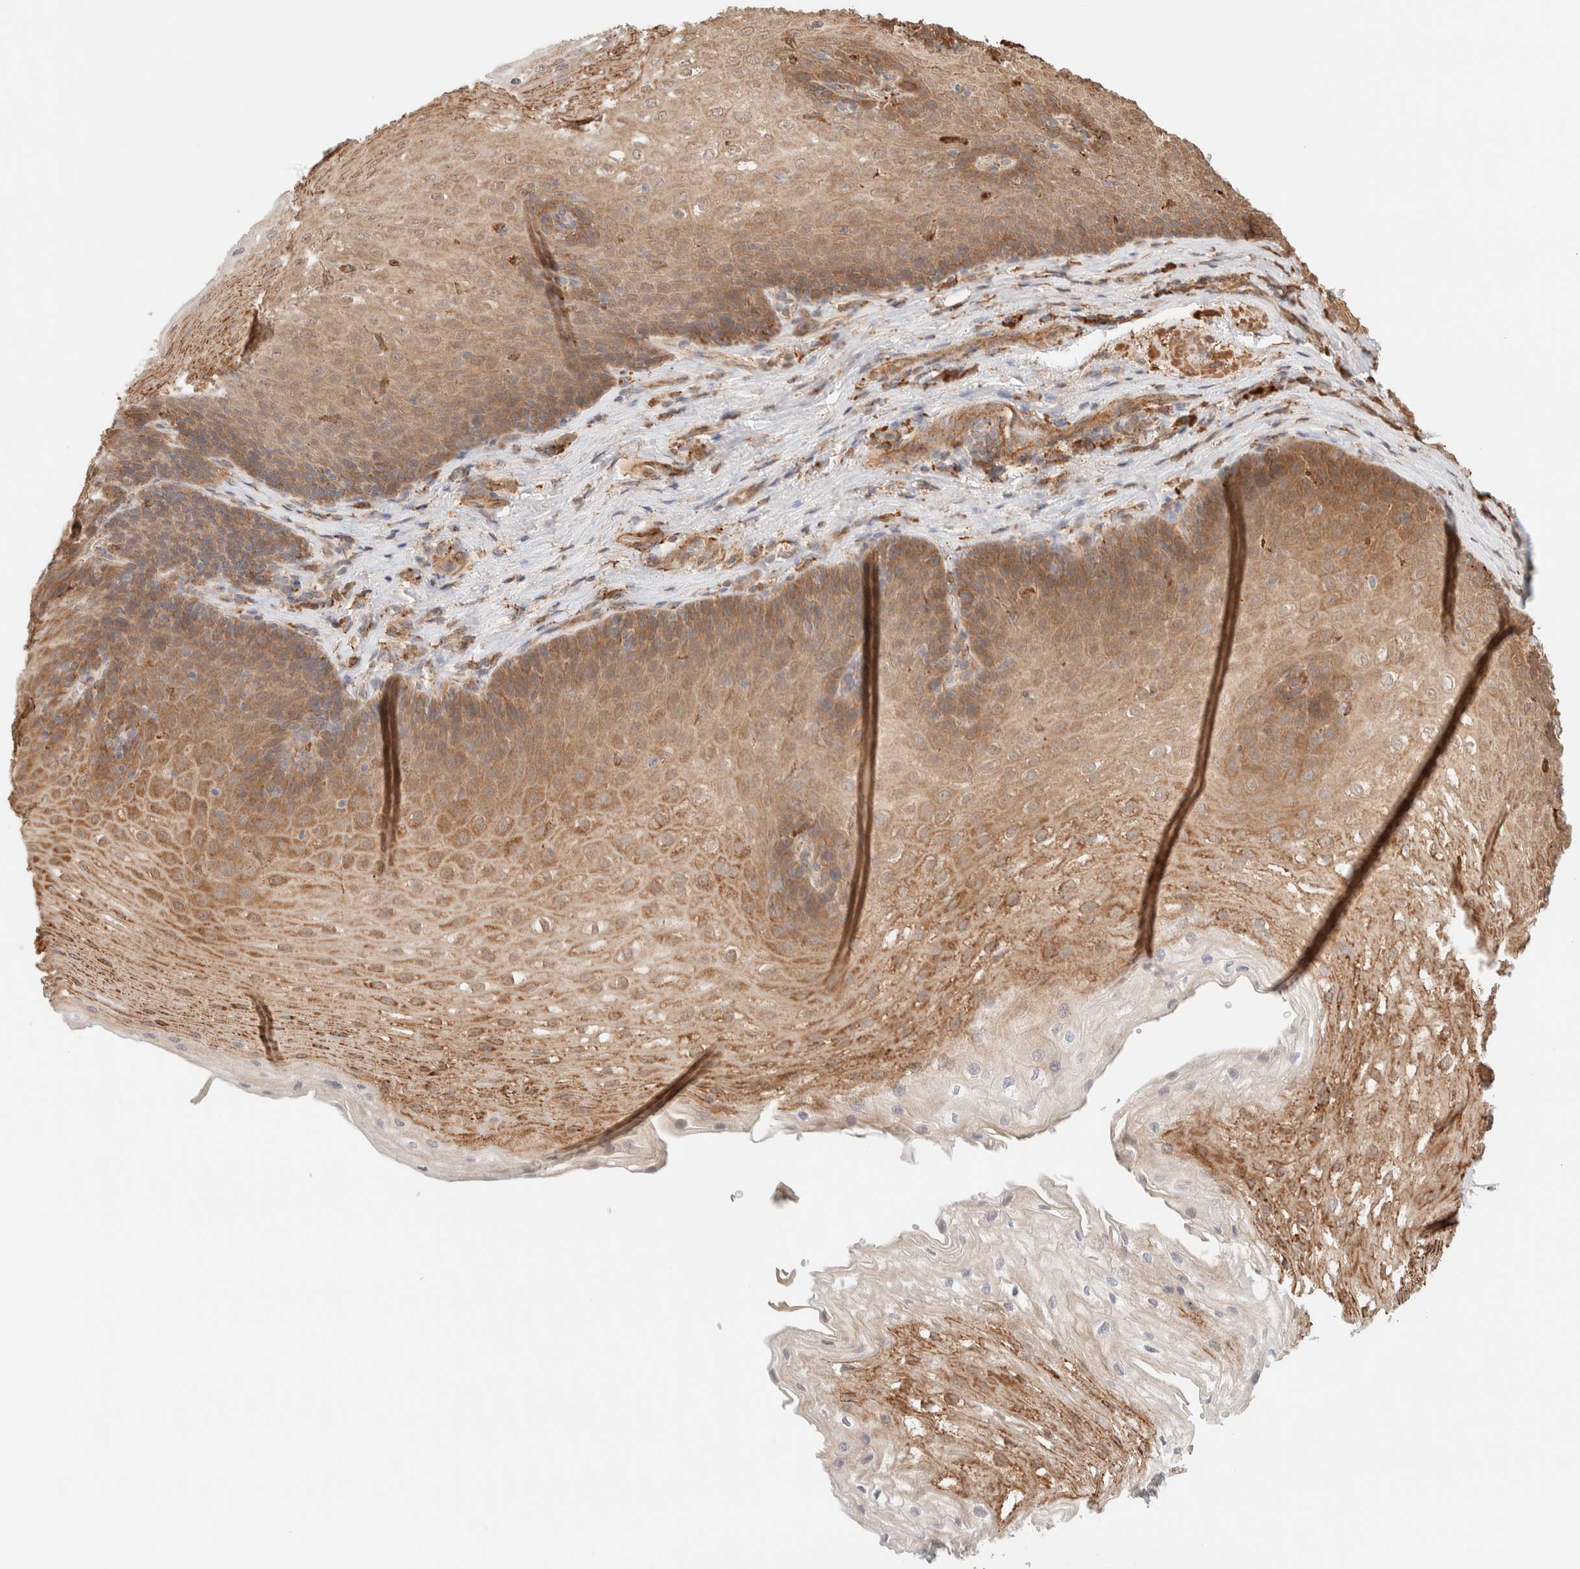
{"staining": {"intensity": "moderate", "quantity": ">75%", "location": "cytoplasmic/membranous"}, "tissue": "esophagus", "cell_type": "Squamous epithelial cells", "image_type": "normal", "snomed": [{"axis": "morphology", "description": "Normal tissue, NOS"}, {"axis": "topography", "description": "Esophagus"}], "caption": "Protein staining shows moderate cytoplasmic/membranous positivity in about >75% of squamous epithelial cells in unremarkable esophagus. (IHC, brightfield microscopy, high magnification).", "gene": "INTS1", "patient": {"sex": "female", "age": 66}}